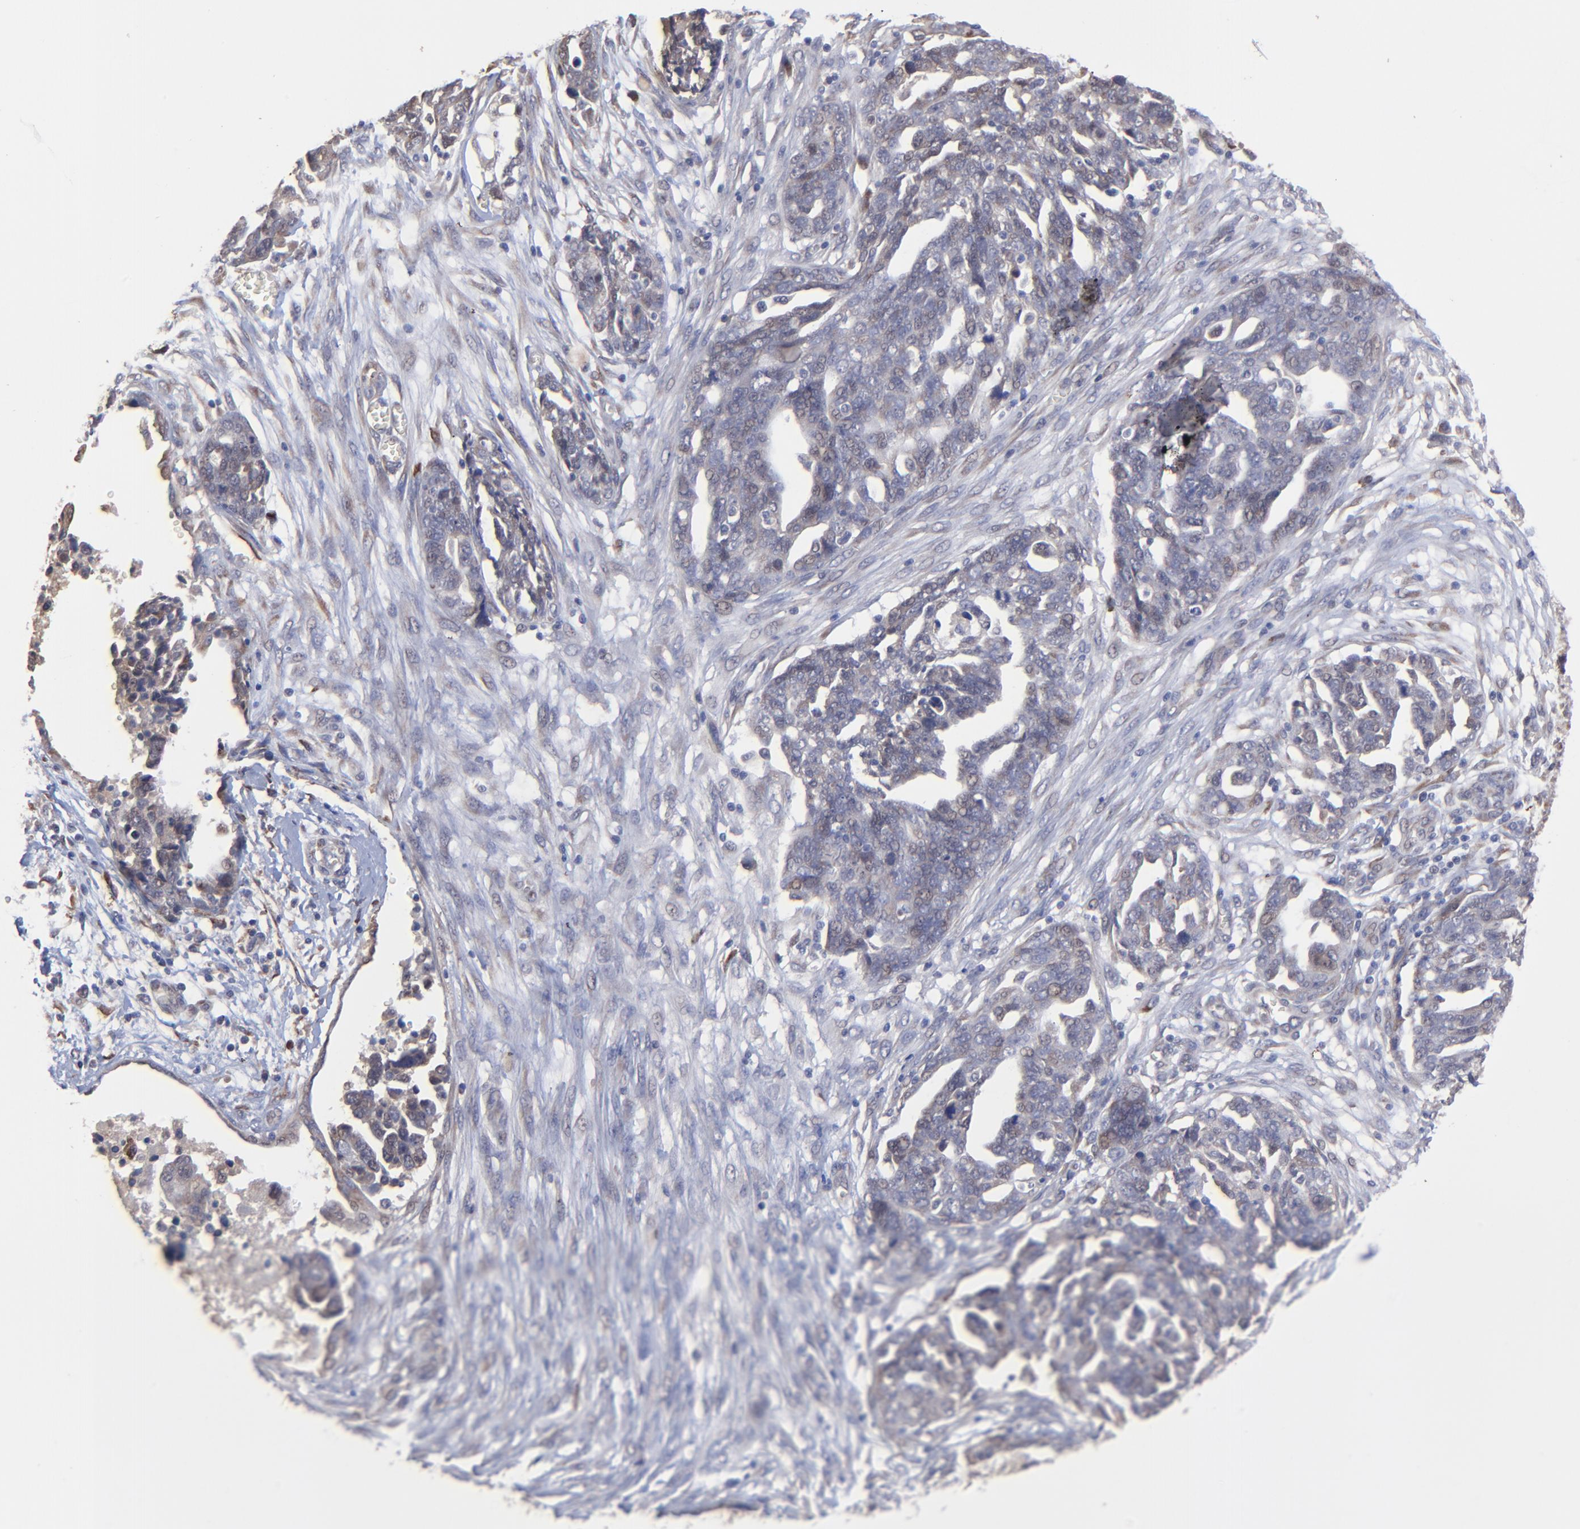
{"staining": {"intensity": "weak", "quantity": "25%-75%", "location": "cytoplasmic/membranous"}, "tissue": "ovarian cancer", "cell_type": "Tumor cells", "image_type": "cancer", "snomed": [{"axis": "morphology", "description": "Normal tissue, NOS"}, {"axis": "morphology", "description": "Cystadenocarcinoma, serous, NOS"}, {"axis": "topography", "description": "Fallopian tube"}, {"axis": "topography", "description": "Ovary"}], "caption": "Immunohistochemistry image of neoplastic tissue: human ovarian serous cystadenocarcinoma stained using immunohistochemistry reveals low levels of weak protein expression localized specifically in the cytoplasmic/membranous of tumor cells, appearing as a cytoplasmic/membranous brown color.", "gene": "CHL1", "patient": {"sex": "female", "age": 56}}